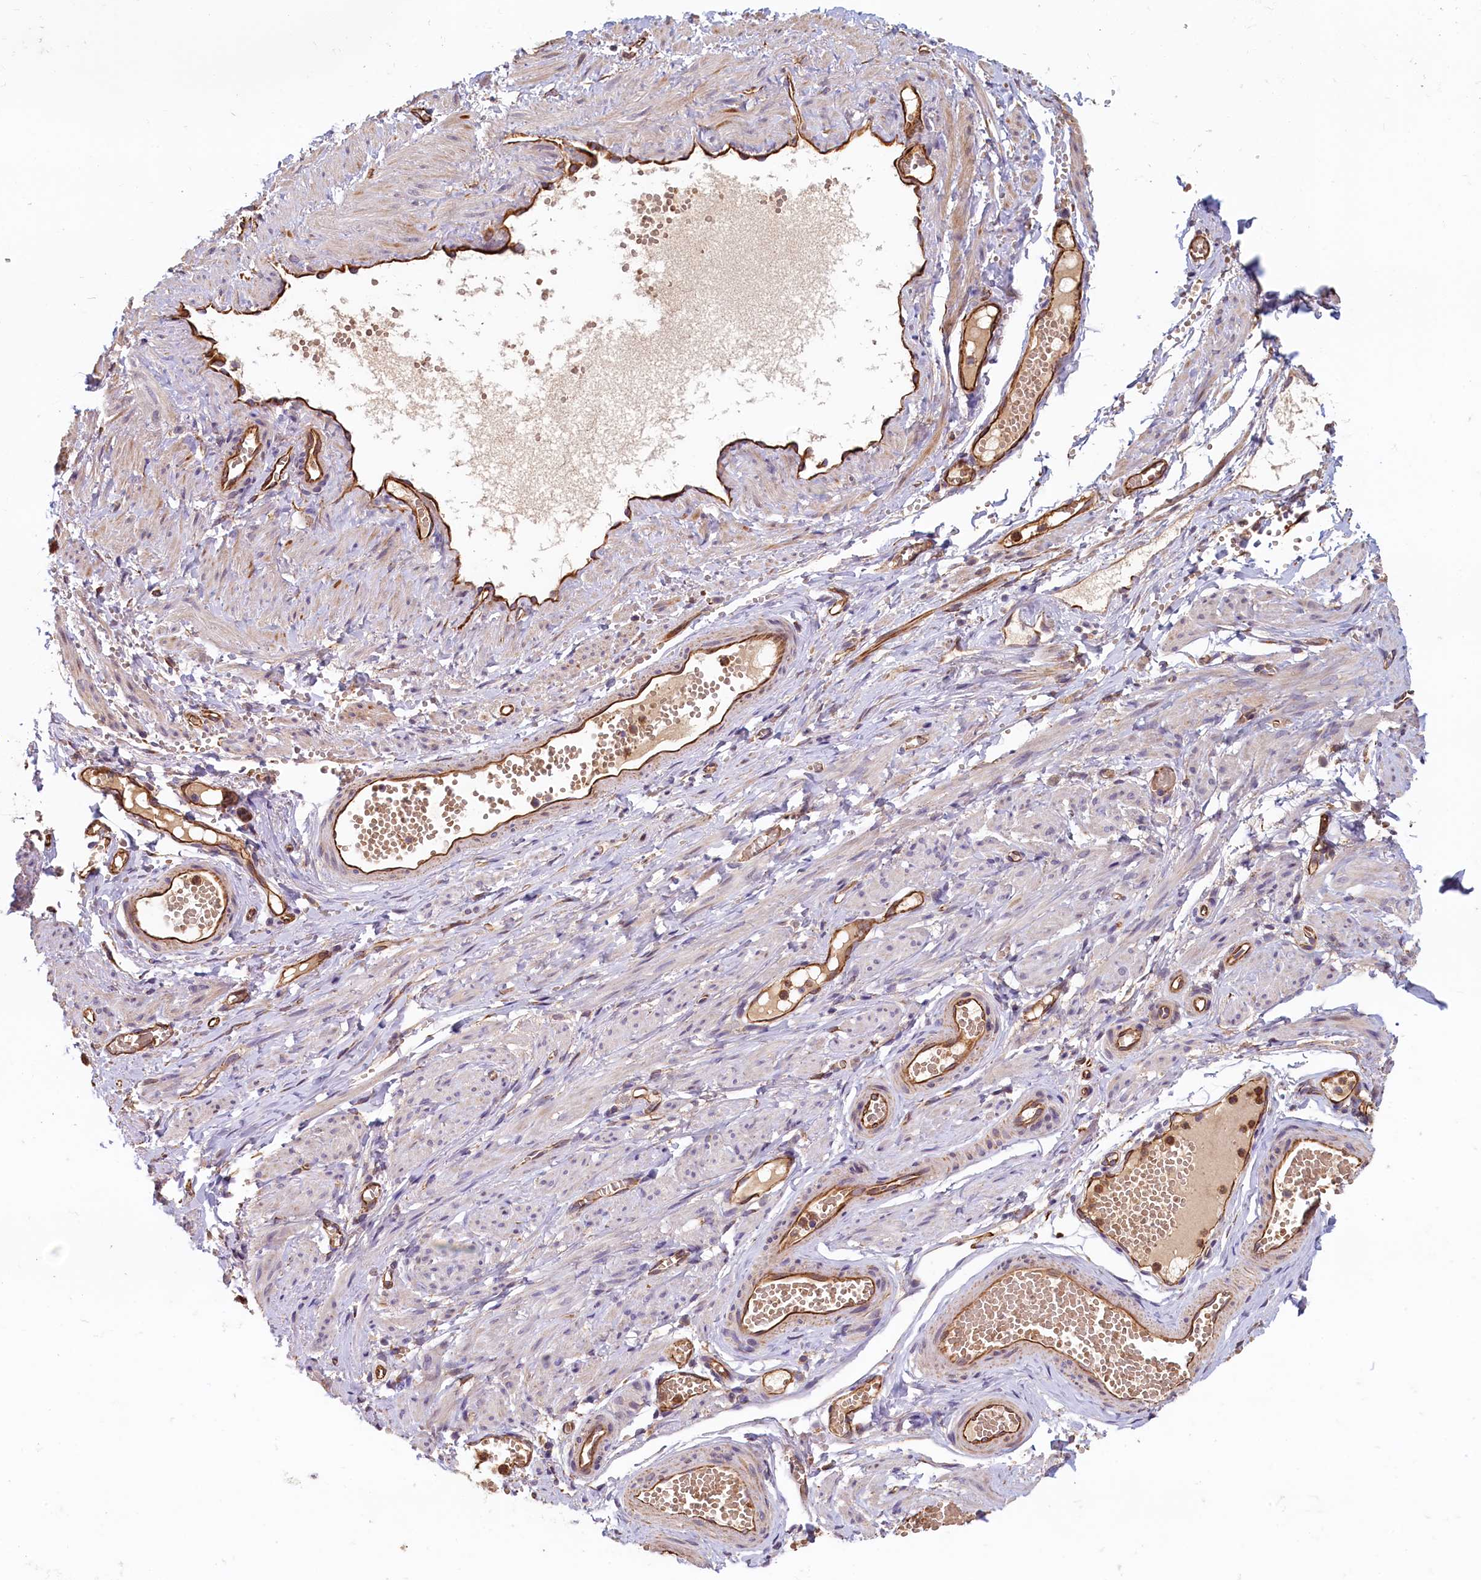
{"staining": {"intensity": "moderate", "quantity": ">75%", "location": "cytoplasmic/membranous"}, "tissue": "soft tissue", "cell_type": "Chondrocytes", "image_type": "normal", "snomed": [{"axis": "morphology", "description": "Normal tissue, NOS"}, {"axis": "topography", "description": "Smooth muscle"}, {"axis": "topography", "description": "Peripheral nerve tissue"}], "caption": "An immunohistochemistry micrograph of unremarkable tissue is shown. Protein staining in brown shows moderate cytoplasmic/membranous positivity in soft tissue within chondrocytes.", "gene": "ACSBG1", "patient": {"sex": "female", "age": 39}}